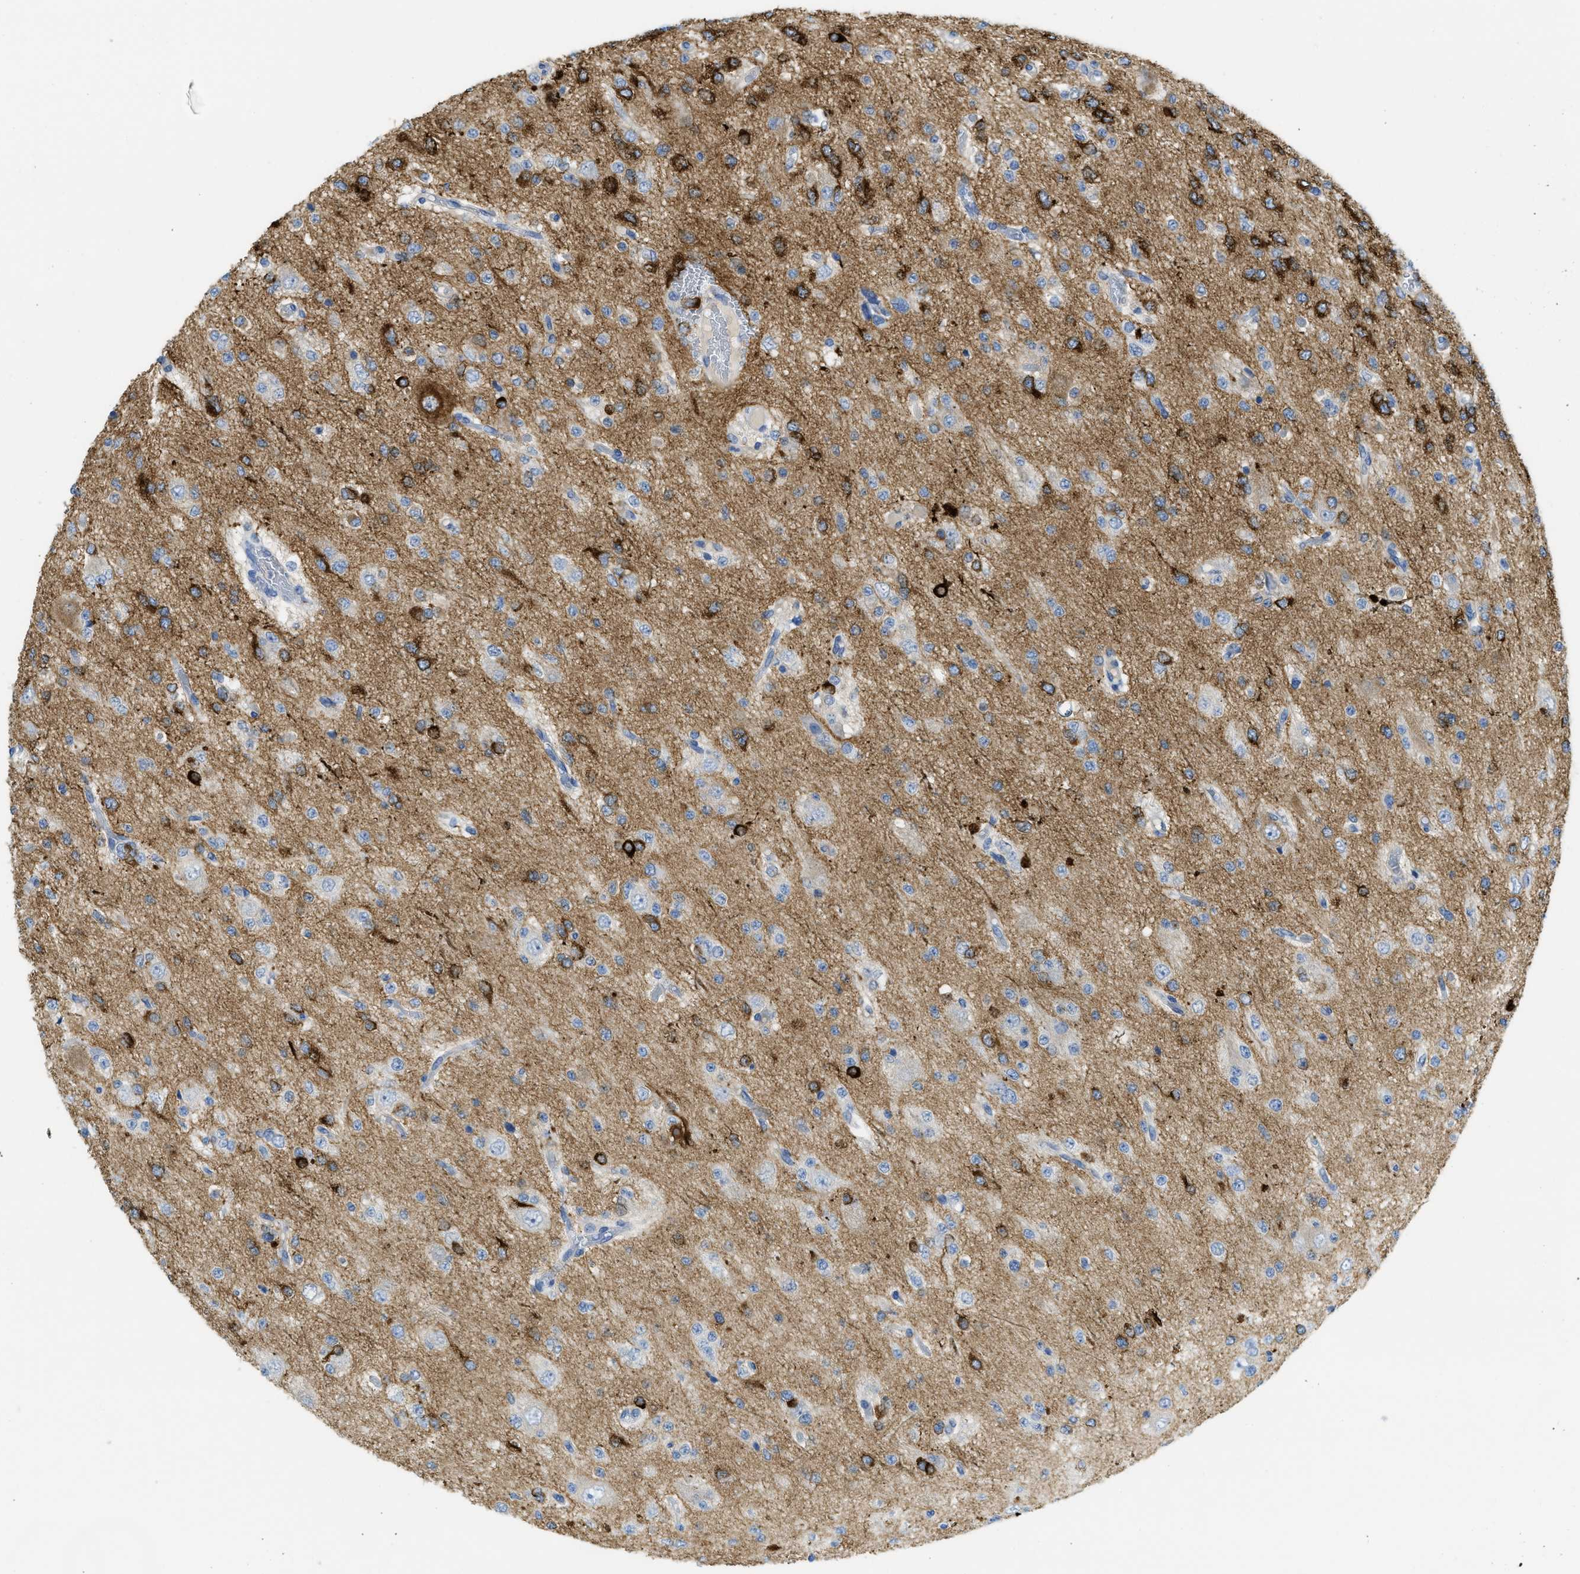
{"staining": {"intensity": "strong", "quantity": "25%-75%", "location": "cytoplasmic/membranous"}, "tissue": "glioma", "cell_type": "Tumor cells", "image_type": "cancer", "snomed": [{"axis": "morphology", "description": "Glioma, malignant, Low grade"}, {"axis": "topography", "description": "Brain"}], "caption": "About 25%-75% of tumor cells in glioma display strong cytoplasmic/membranous protein staining as visualized by brown immunohistochemical staining.", "gene": "CNNM4", "patient": {"sex": "male", "age": 38}}